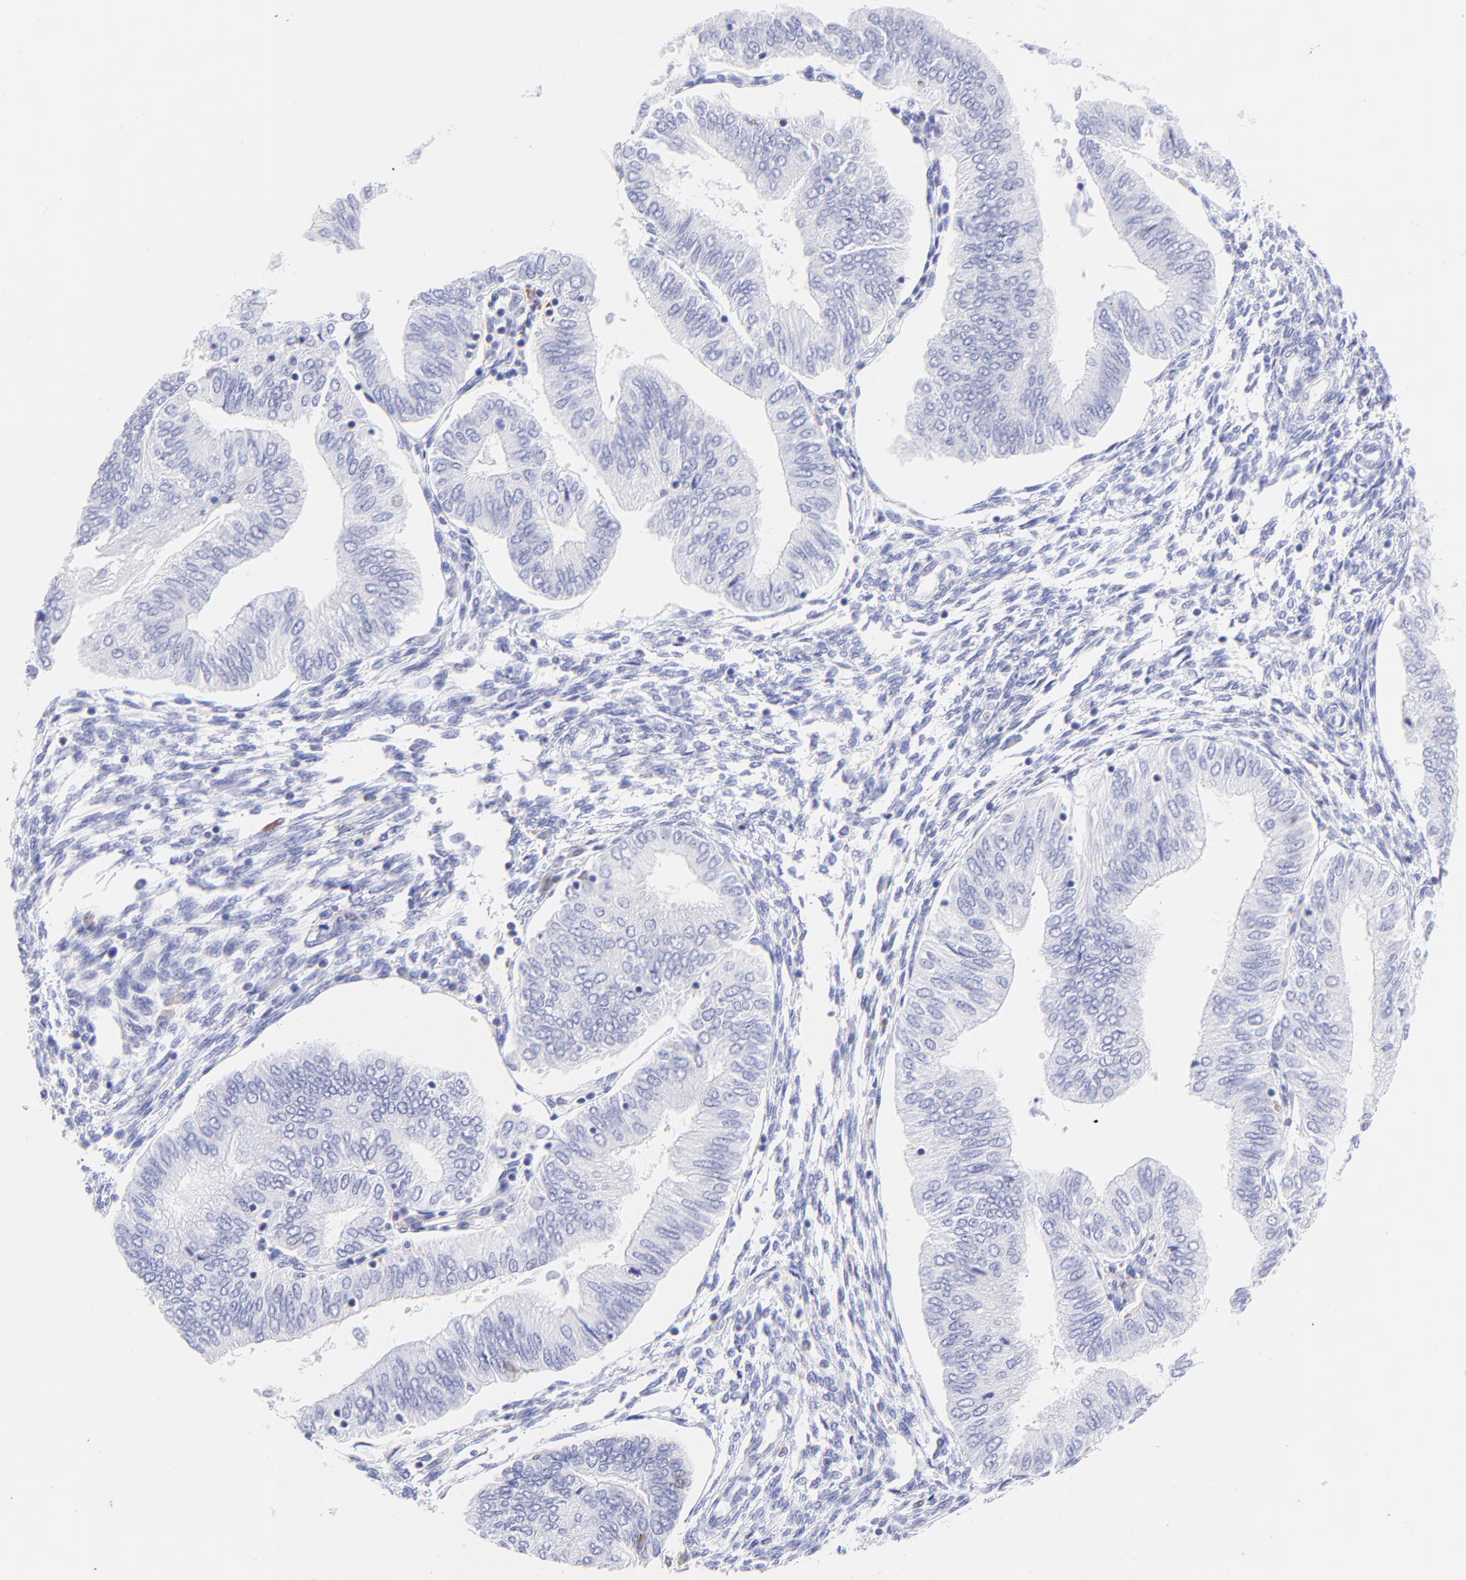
{"staining": {"intensity": "negative", "quantity": "none", "location": "none"}, "tissue": "endometrial cancer", "cell_type": "Tumor cells", "image_type": "cancer", "snomed": [{"axis": "morphology", "description": "Adenocarcinoma, NOS"}, {"axis": "topography", "description": "Endometrium"}], "caption": "An immunohistochemistry (IHC) micrograph of endometrial adenocarcinoma is shown. There is no staining in tumor cells of endometrial adenocarcinoma.", "gene": "IRAG2", "patient": {"sex": "female", "age": 51}}